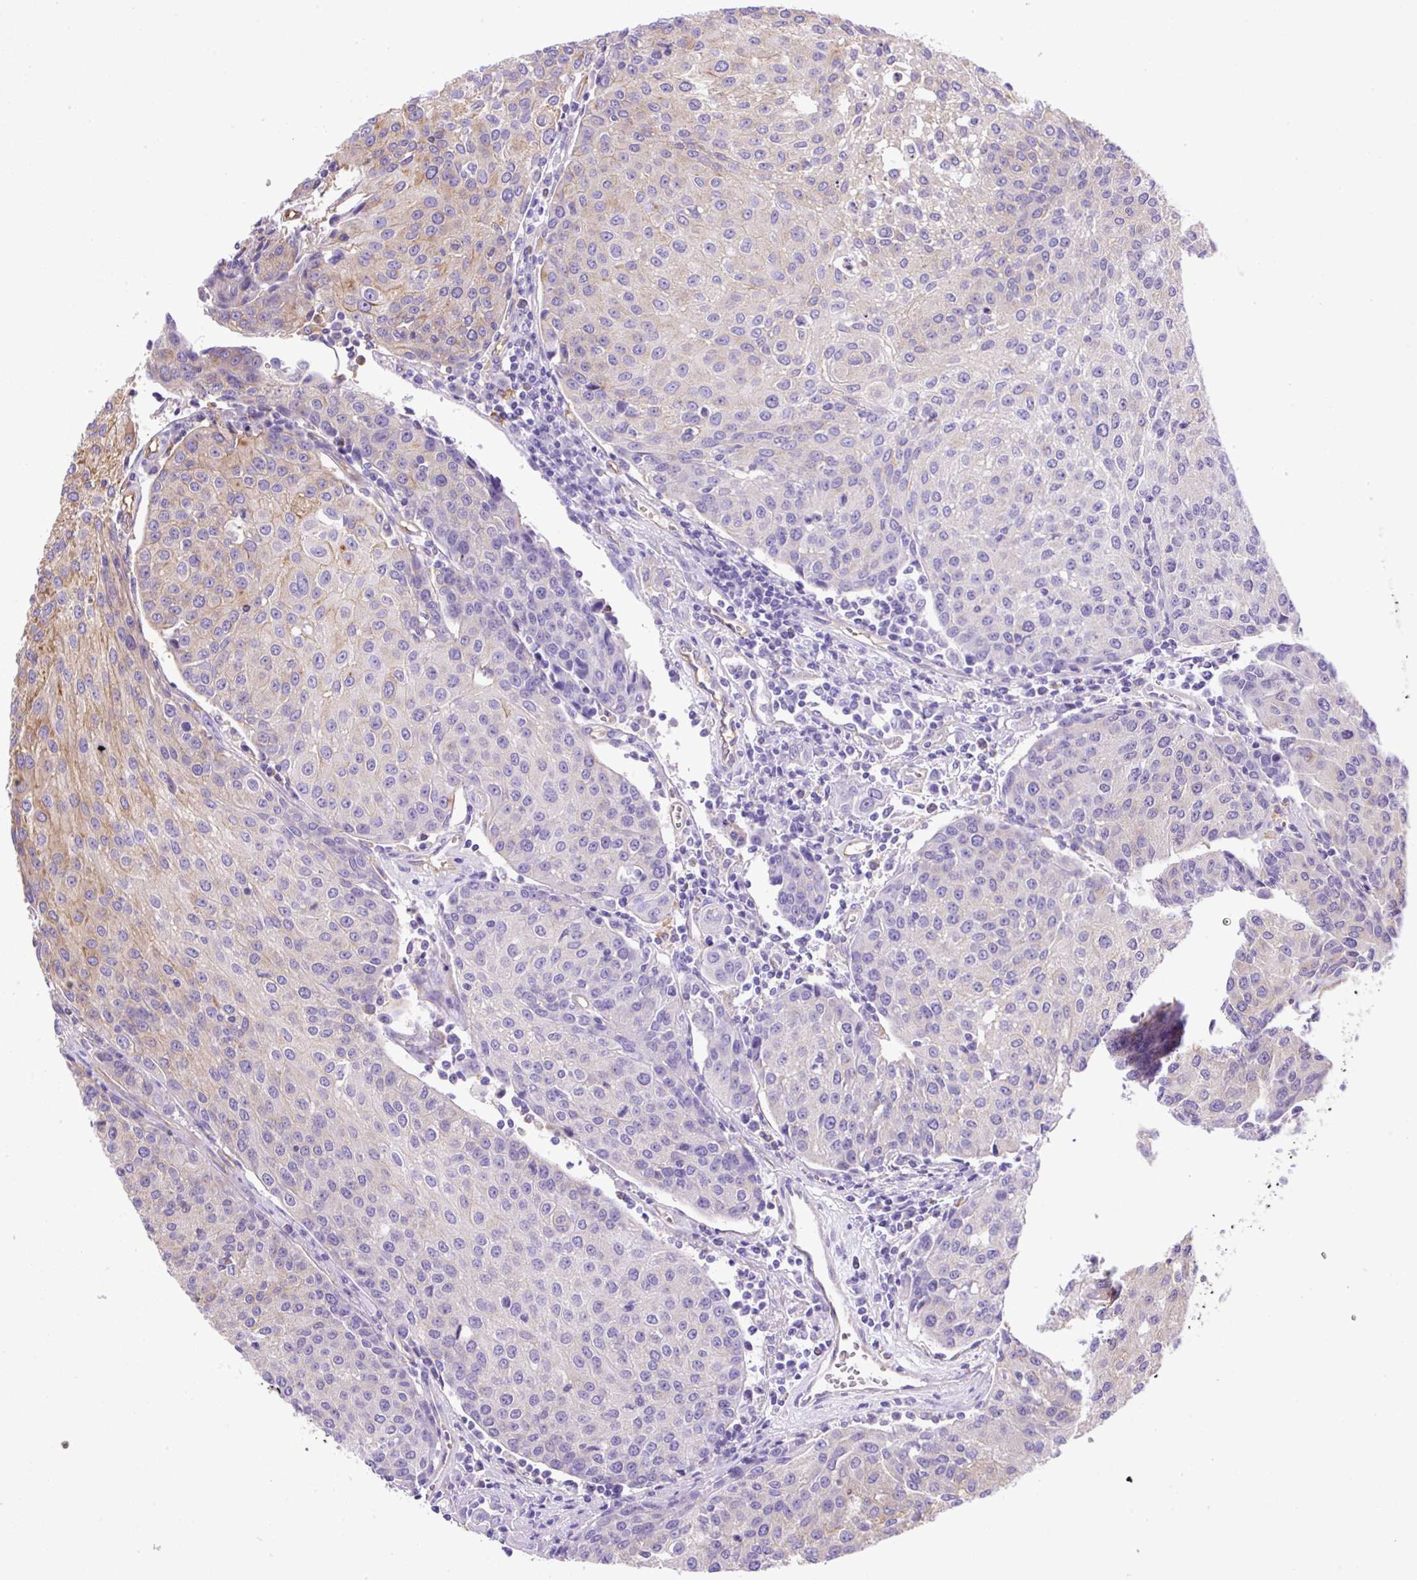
{"staining": {"intensity": "weak", "quantity": "<25%", "location": "cytoplasmic/membranous"}, "tissue": "urothelial cancer", "cell_type": "Tumor cells", "image_type": "cancer", "snomed": [{"axis": "morphology", "description": "Urothelial carcinoma, High grade"}, {"axis": "topography", "description": "Urinary bladder"}], "caption": "Micrograph shows no significant protein expression in tumor cells of high-grade urothelial carcinoma.", "gene": "MAGEB5", "patient": {"sex": "female", "age": 85}}